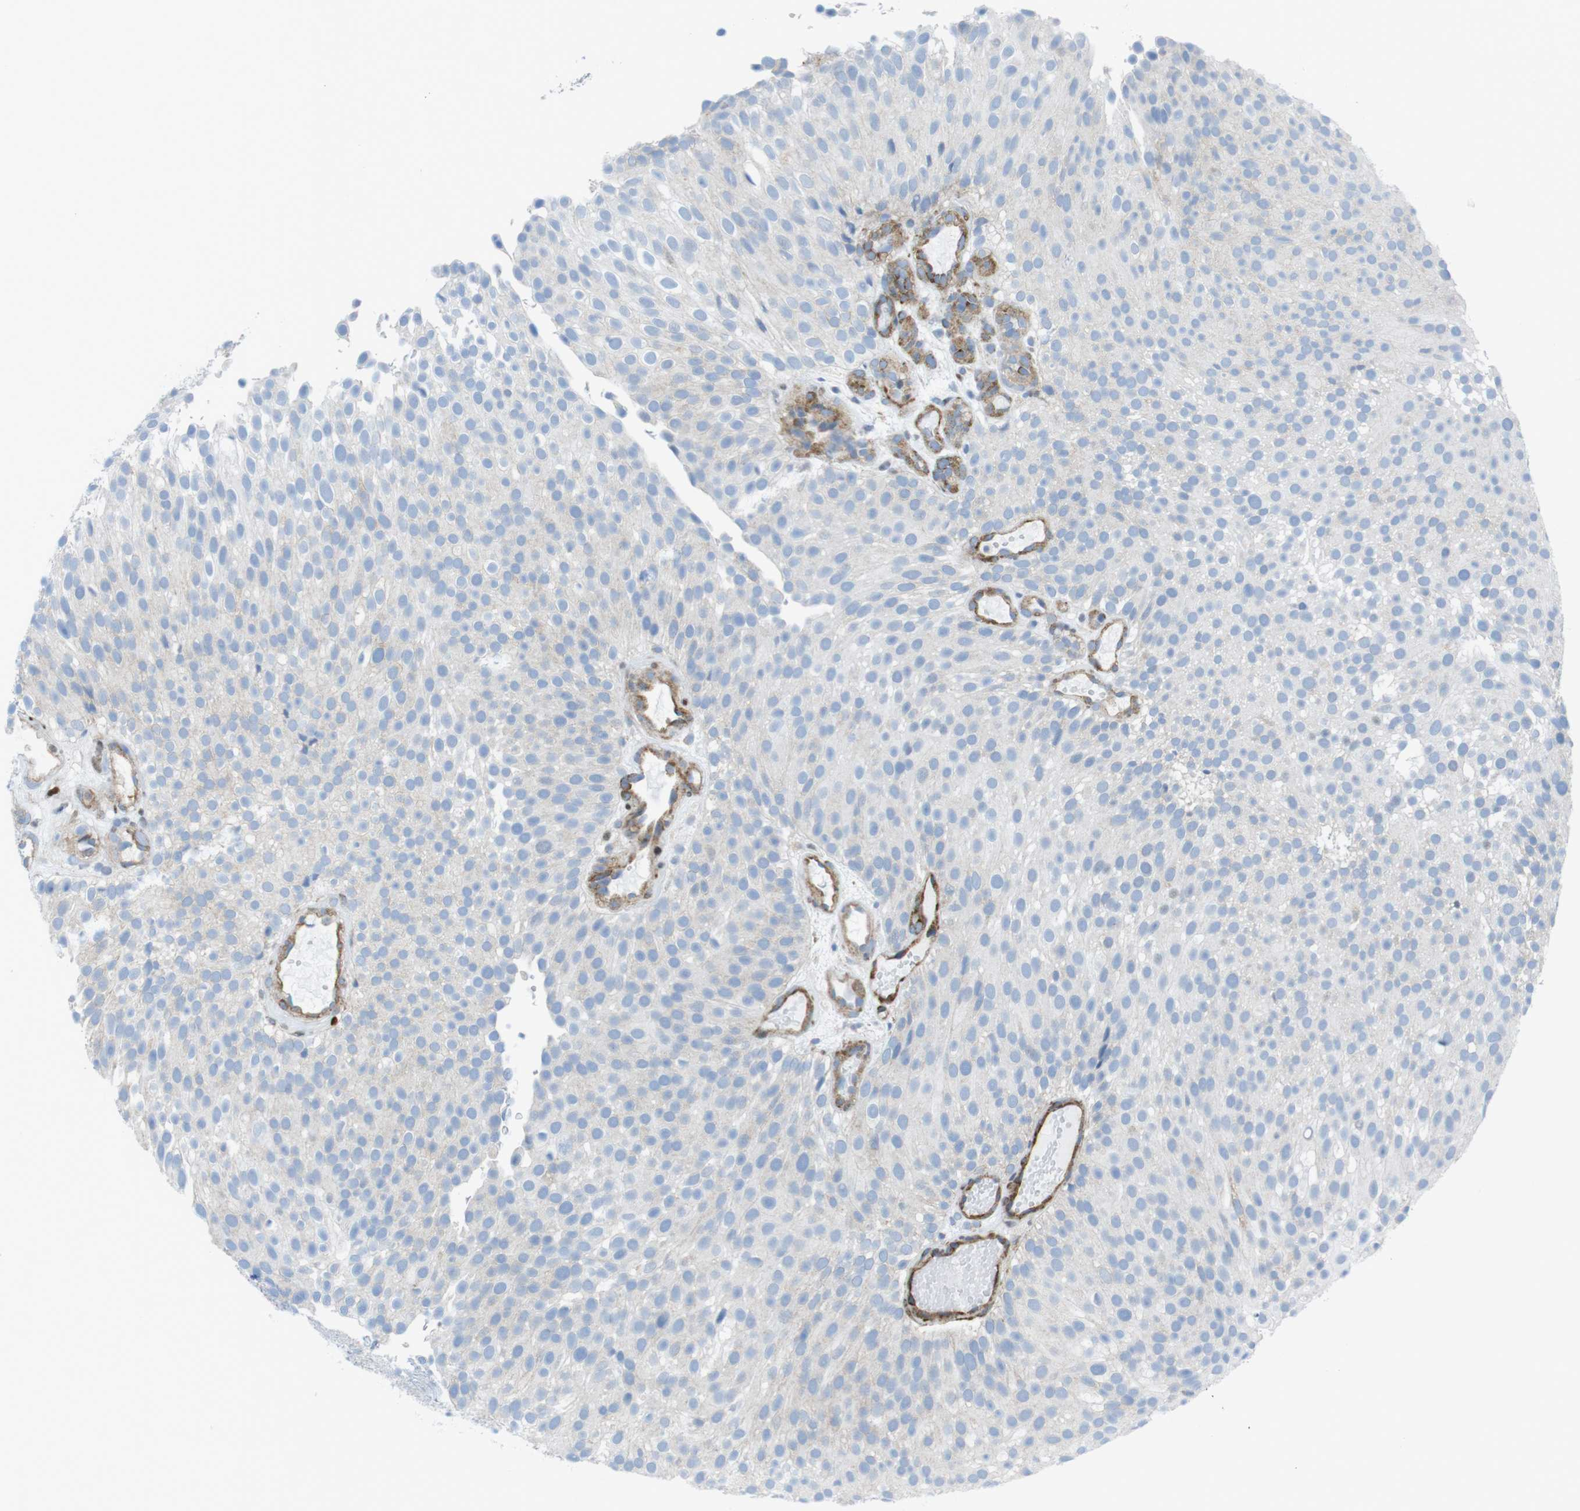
{"staining": {"intensity": "weak", "quantity": "<25%", "location": "cytoplasmic/membranous"}, "tissue": "urothelial cancer", "cell_type": "Tumor cells", "image_type": "cancer", "snomed": [{"axis": "morphology", "description": "Urothelial carcinoma, Low grade"}, {"axis": "topography", "description": "Urinary bladder"}], "caption": "The IHC micrograph has no significant positivity in tumor cells of urothelial carcinoma (low-grade) tissue.", "gene": "DIAPH2", "patient": {"sex": "male", "age": 78}}